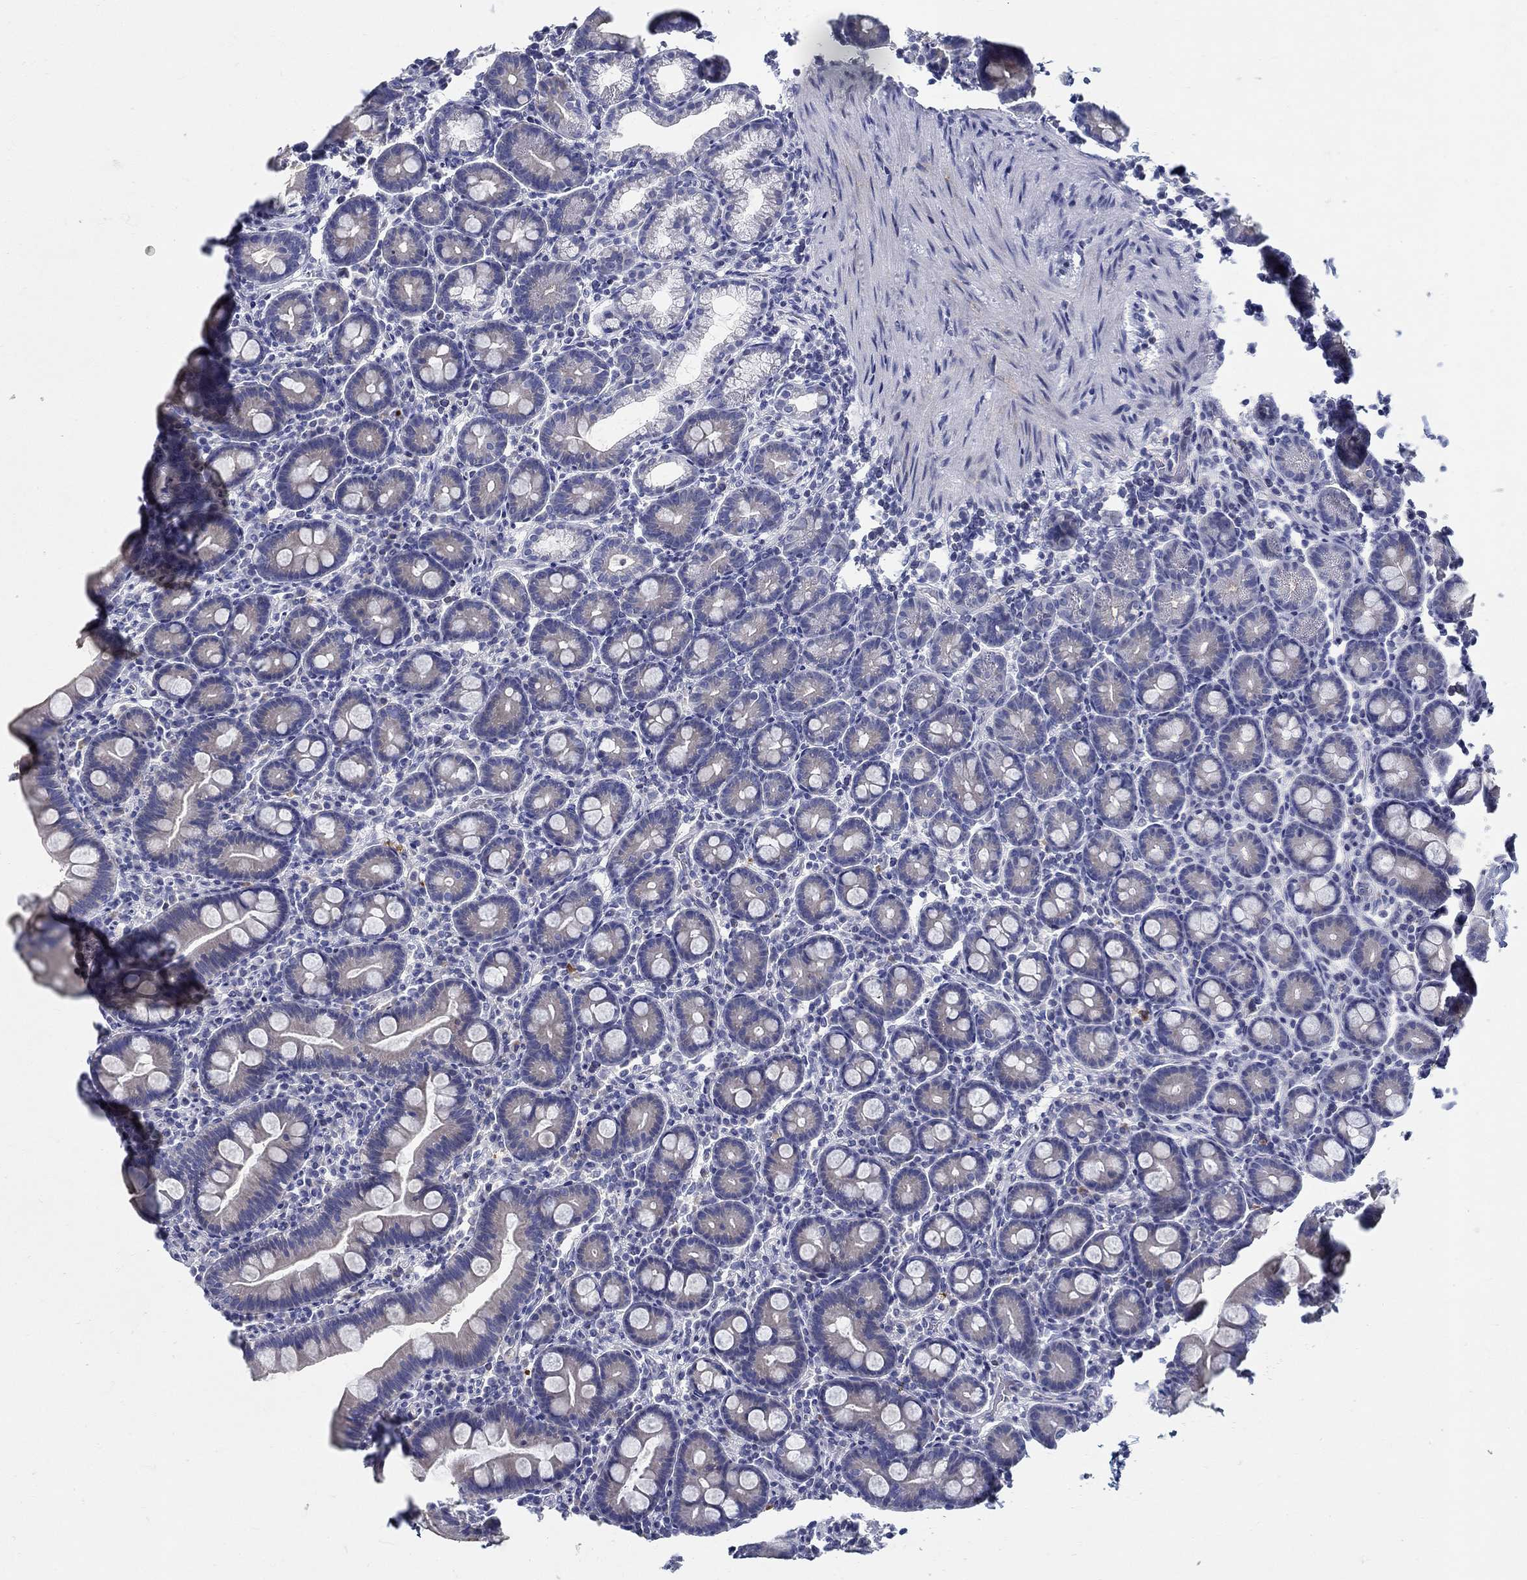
{"staining": {"intensity": "negative", "quantity": "none", "location": "none"}, "tissue": "duodenum", "cell_type": "Glandular cells", "image_type": "normal", "snomed": [{"axis": "morphology", "description": "Normal tissue, NOS"}, {"axis": "topography", "description": "Duodenum"}], "caption": "Micrograph shows no protein staining in glandular cells of benign duodenum.", "gene": "CRYGA", "patient": {"sex": "male", "age": 59}}